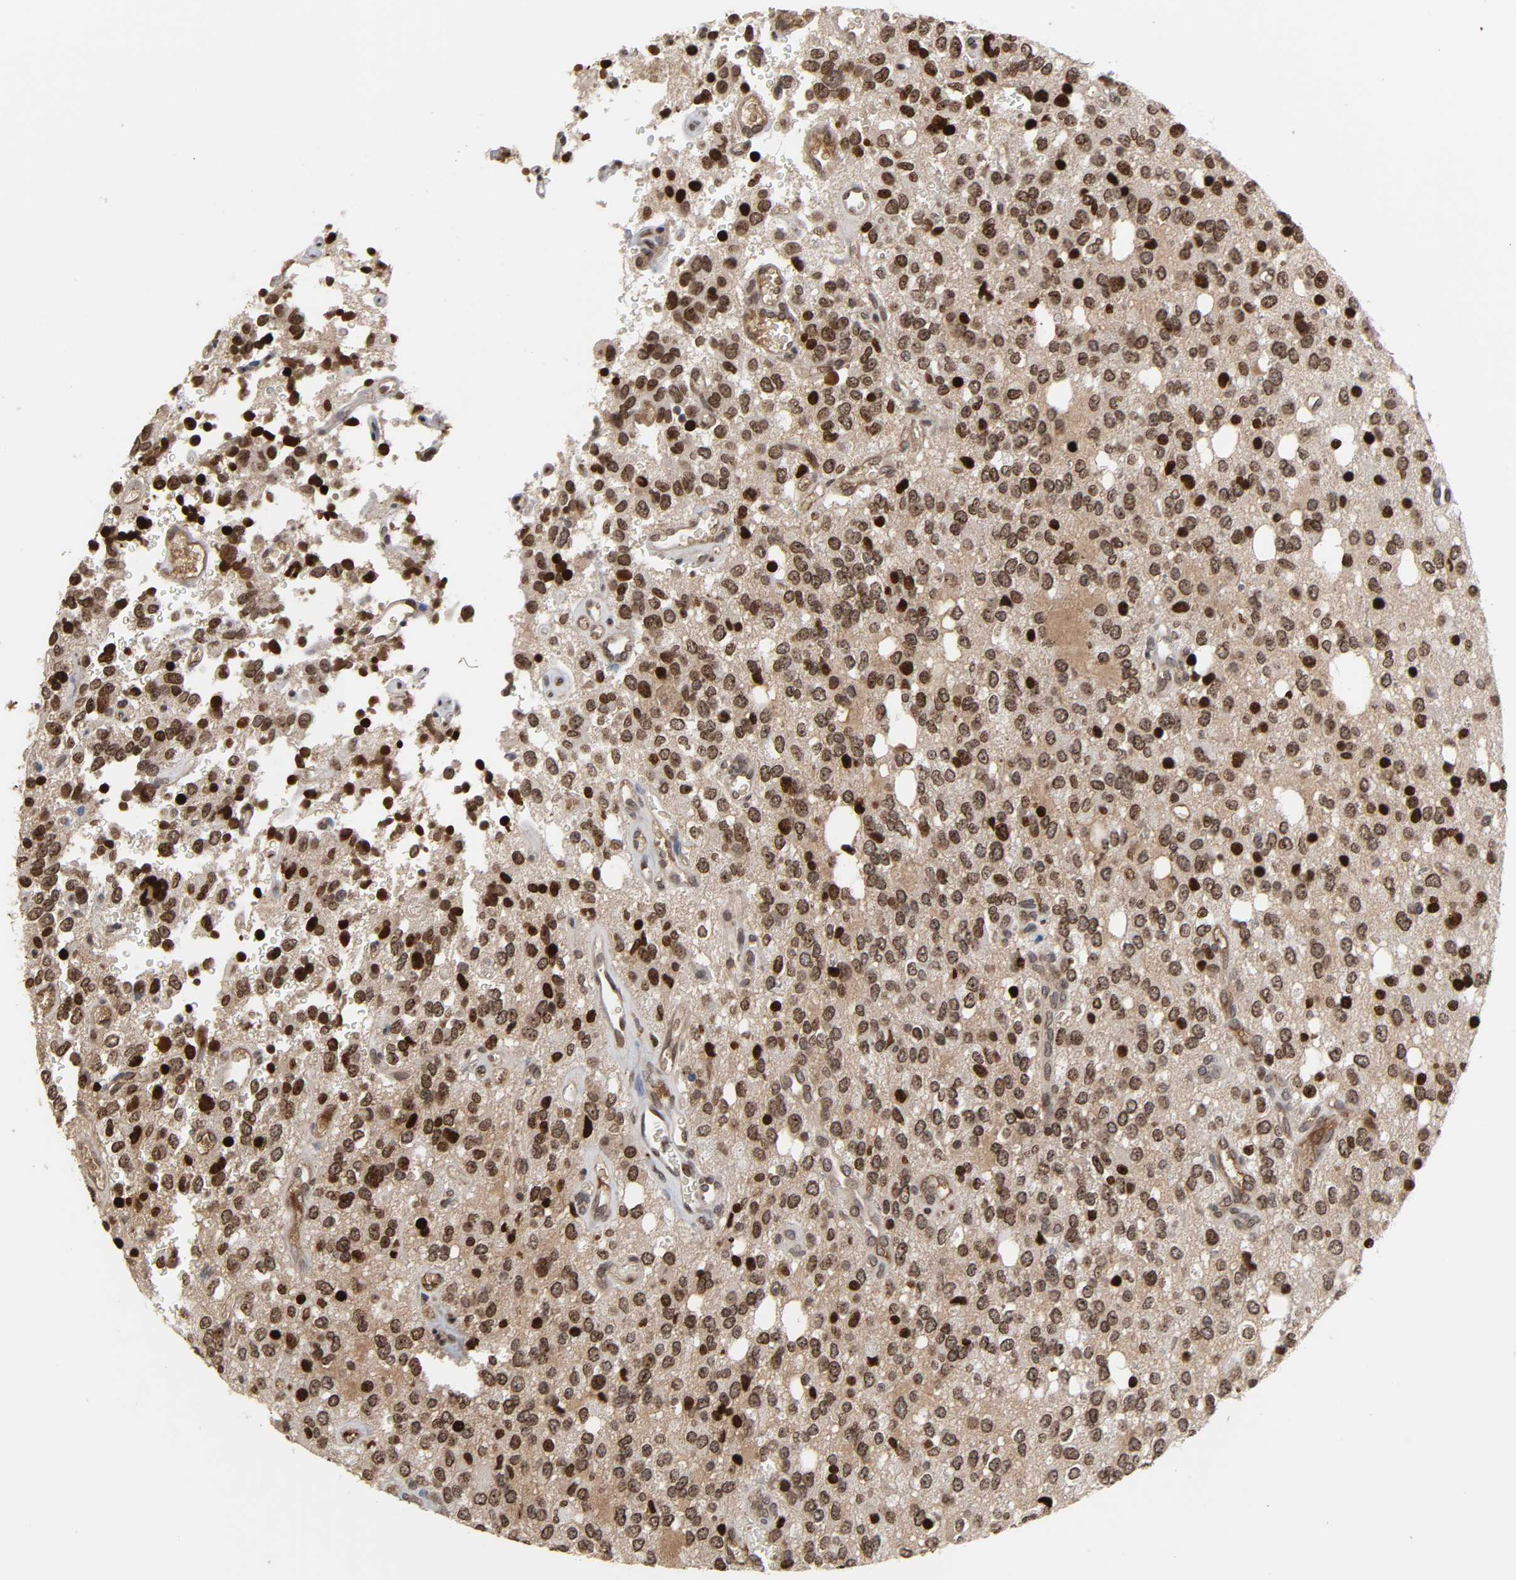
{"staining": {"intensity": "strong", "quantity": ">75%", "location": "cytoplasmic/membranous,nuclear"}, "tissue": "glioma", "cell_type": "Tumor cells", "image_type": "cancer", "snomed": [{"axis": "morphology", "description": "Glioma, malignant, High grade"}, {"axis": "topography", "description": "Brain"}], "caption": "A brown stain labels strong cytoplasmic/membranous and nuclear expression of a protein in glioma tumor cells.", "gene": "CPN2", "patient": {"sex": "male", "age": 47}}